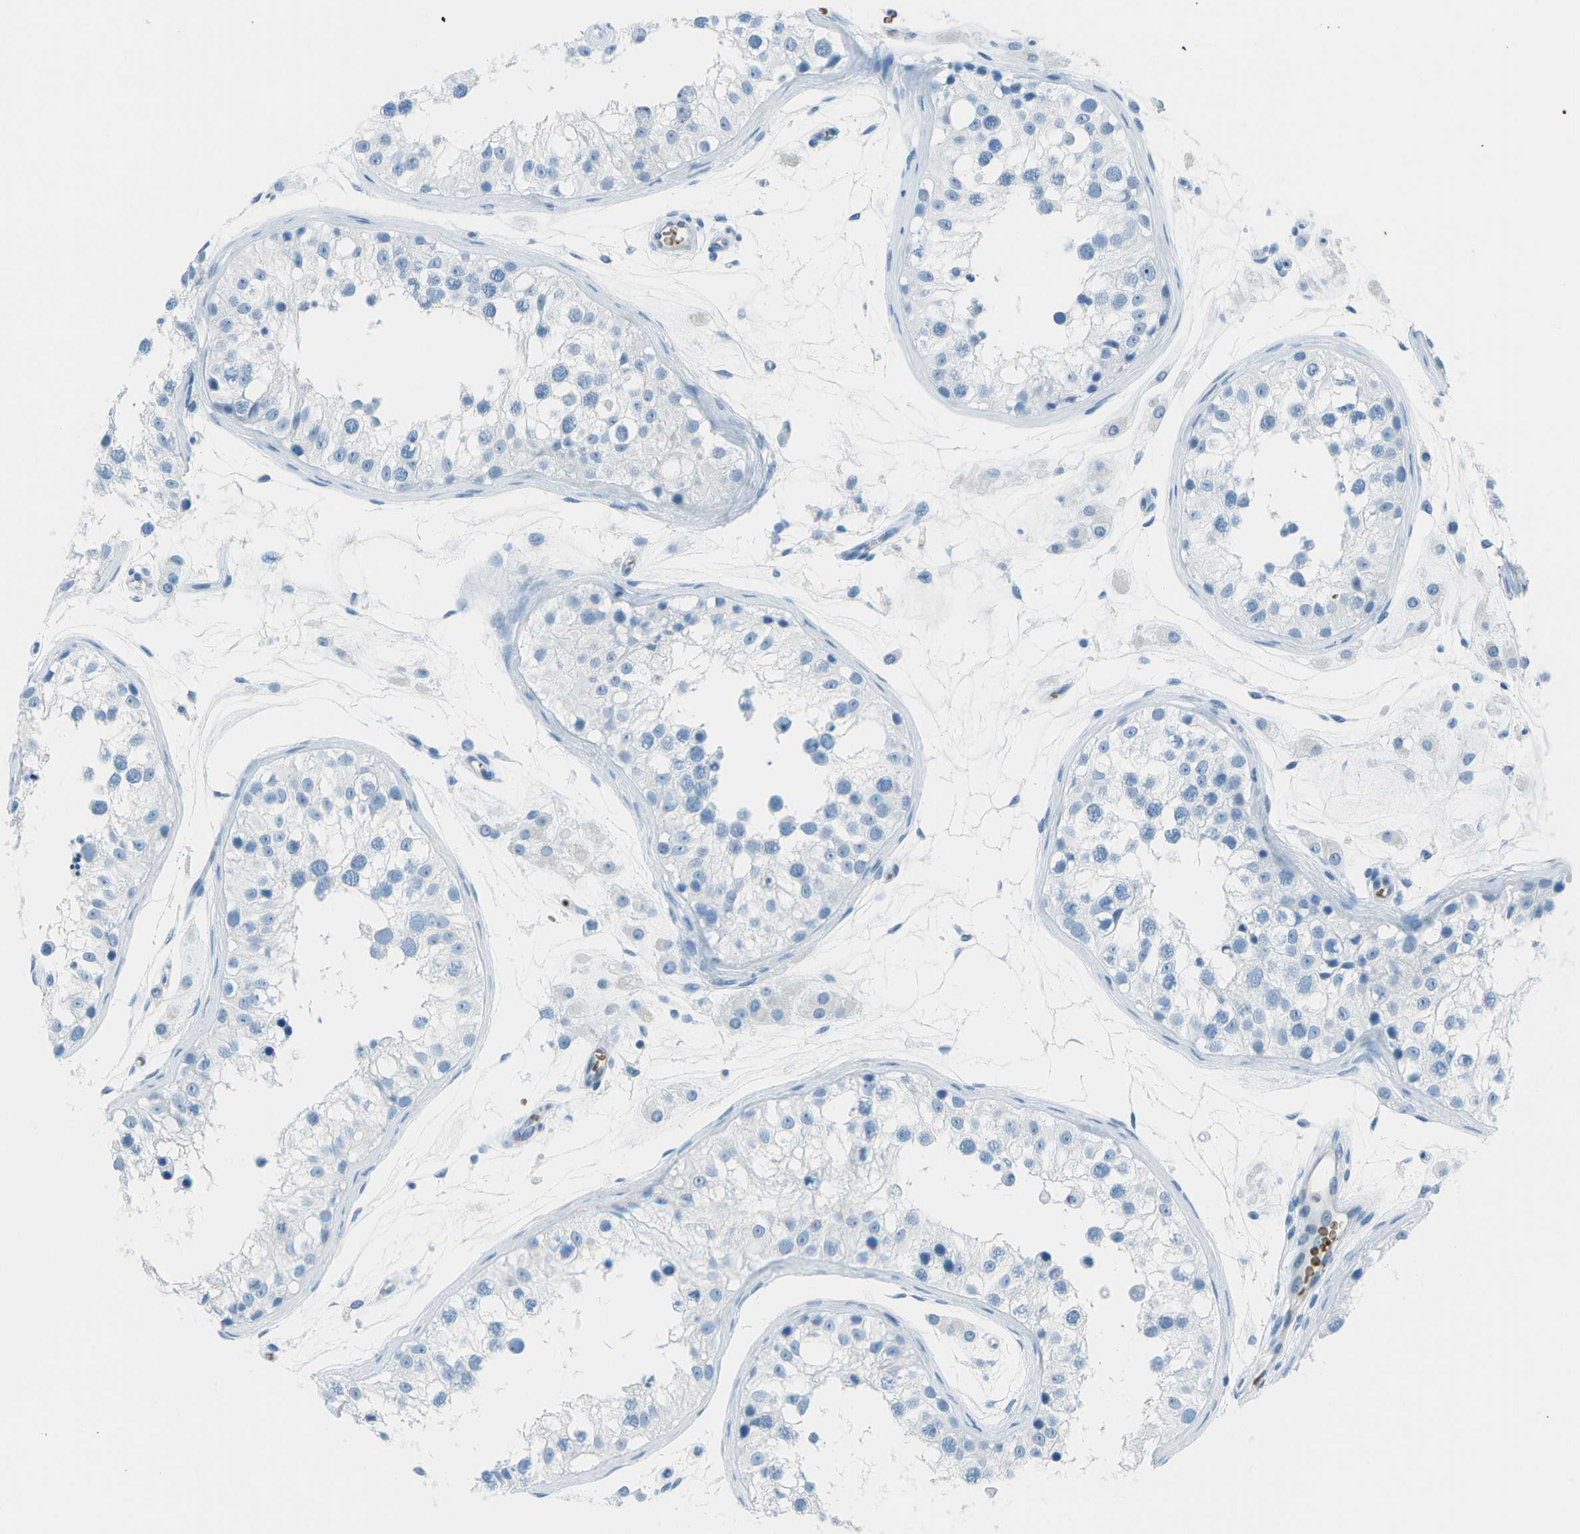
{"staining": {"intensity": "negative", "quantity": "none", "location": "none"}, "tissue": "testis", "cell_type": "Cells in seminiferous ducts", "image_type": "normal", "snomed": [{"axis": "morphology", "description": "Normal tissue, NOS"}, {"axis": "morphology", "description": "Adenocarcinoma, metastatic, NOS"}, {"axis": "topography", "description": "Testis"}], "caption": "Immunohistochemistry (IHC) histopathology image of normal human testis stained for a protein (brown), which exhibits no expression in cells in seminiferous ducts.", "gene": "ASL", "patient": {"sex": "male", "age": 26}}